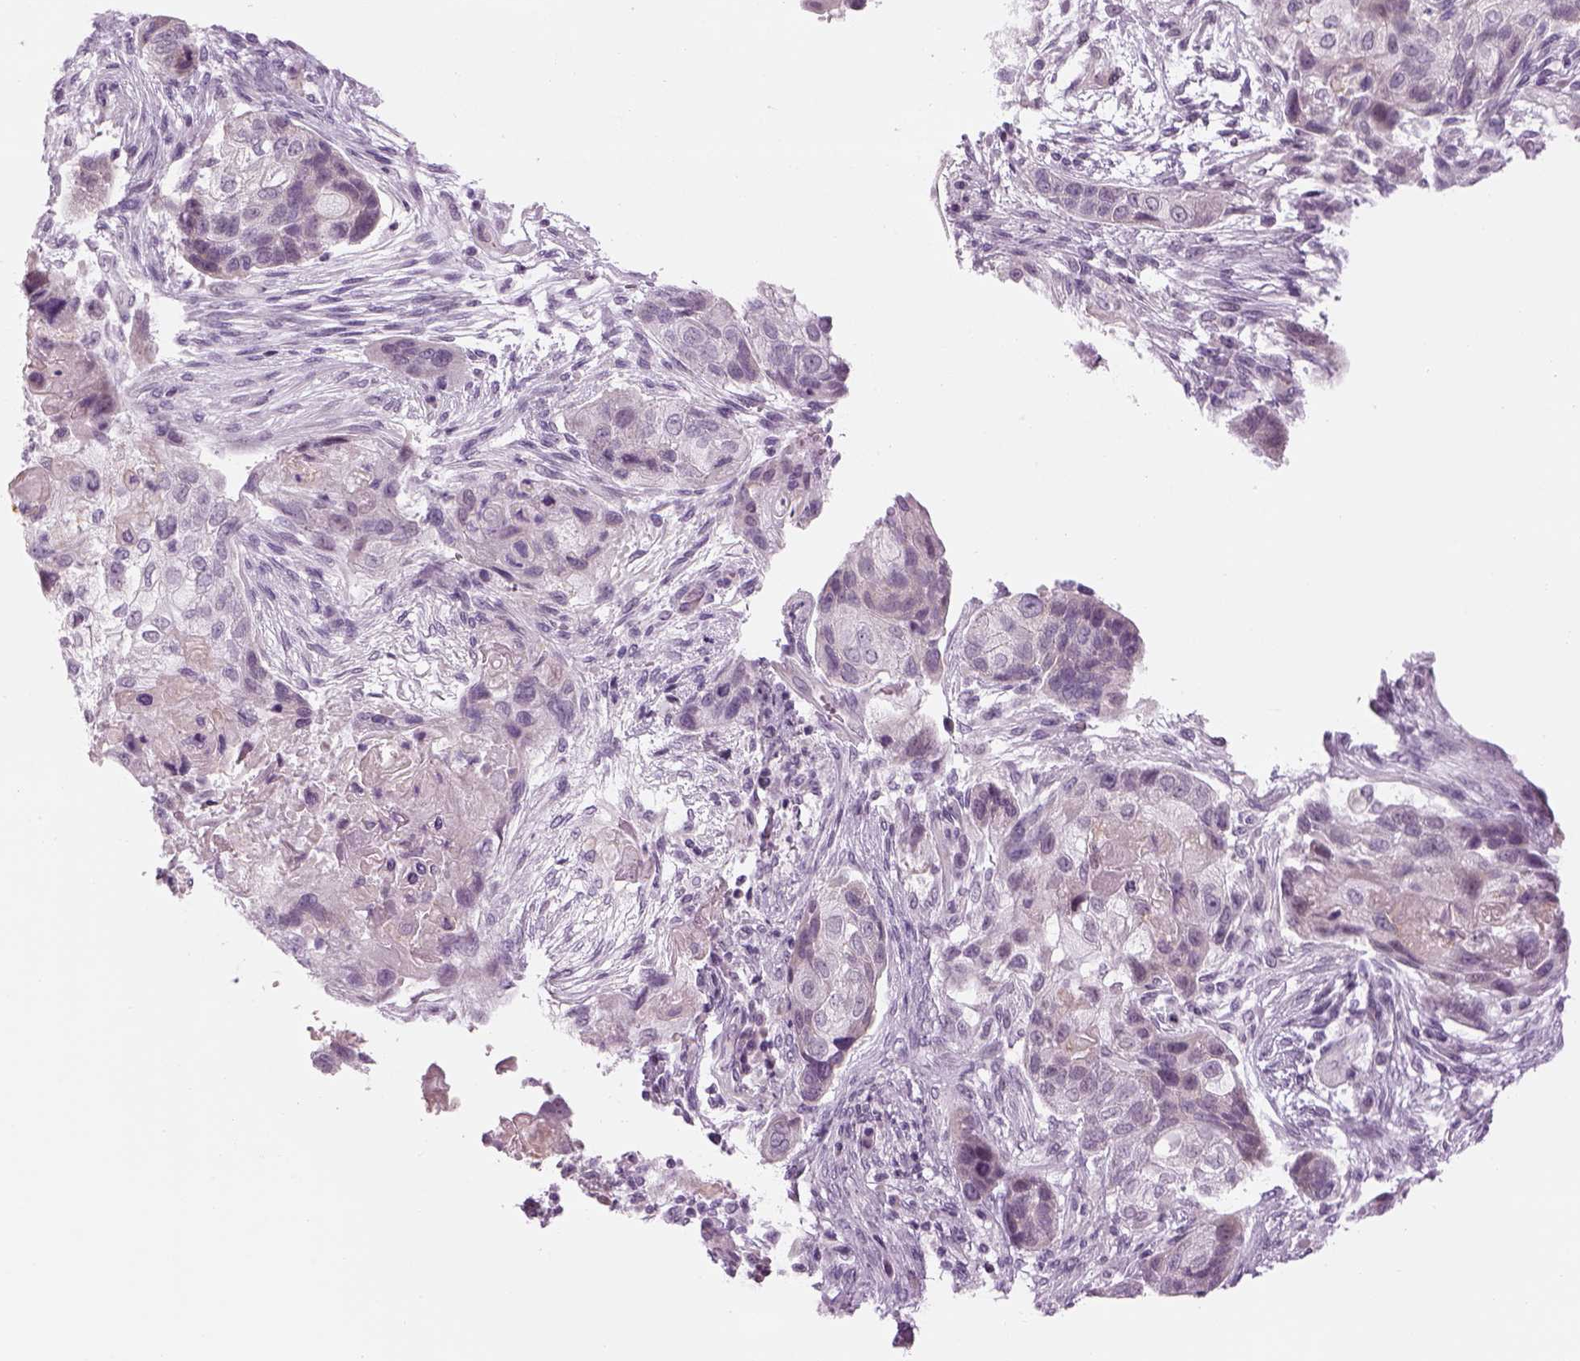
{"staining": {"intensity": "negative", "quantity": "none", "location": "none"}, "tissue": "lung cancer", "cell_type": "Tumor cells", "image_type": "cancer", "snomed": [{"axis": "morphology", "description": "Squamous cell carcinoma, NOS"}, {"axis": "topography", "description": "Lung"}], "caption": "Human squamous cell carcinoma (lung) stained for a protein using IHC displays no staining in tumor cells.", "gene": "LRRIQ3", "patient": {"sex": "male", "age": 69}}